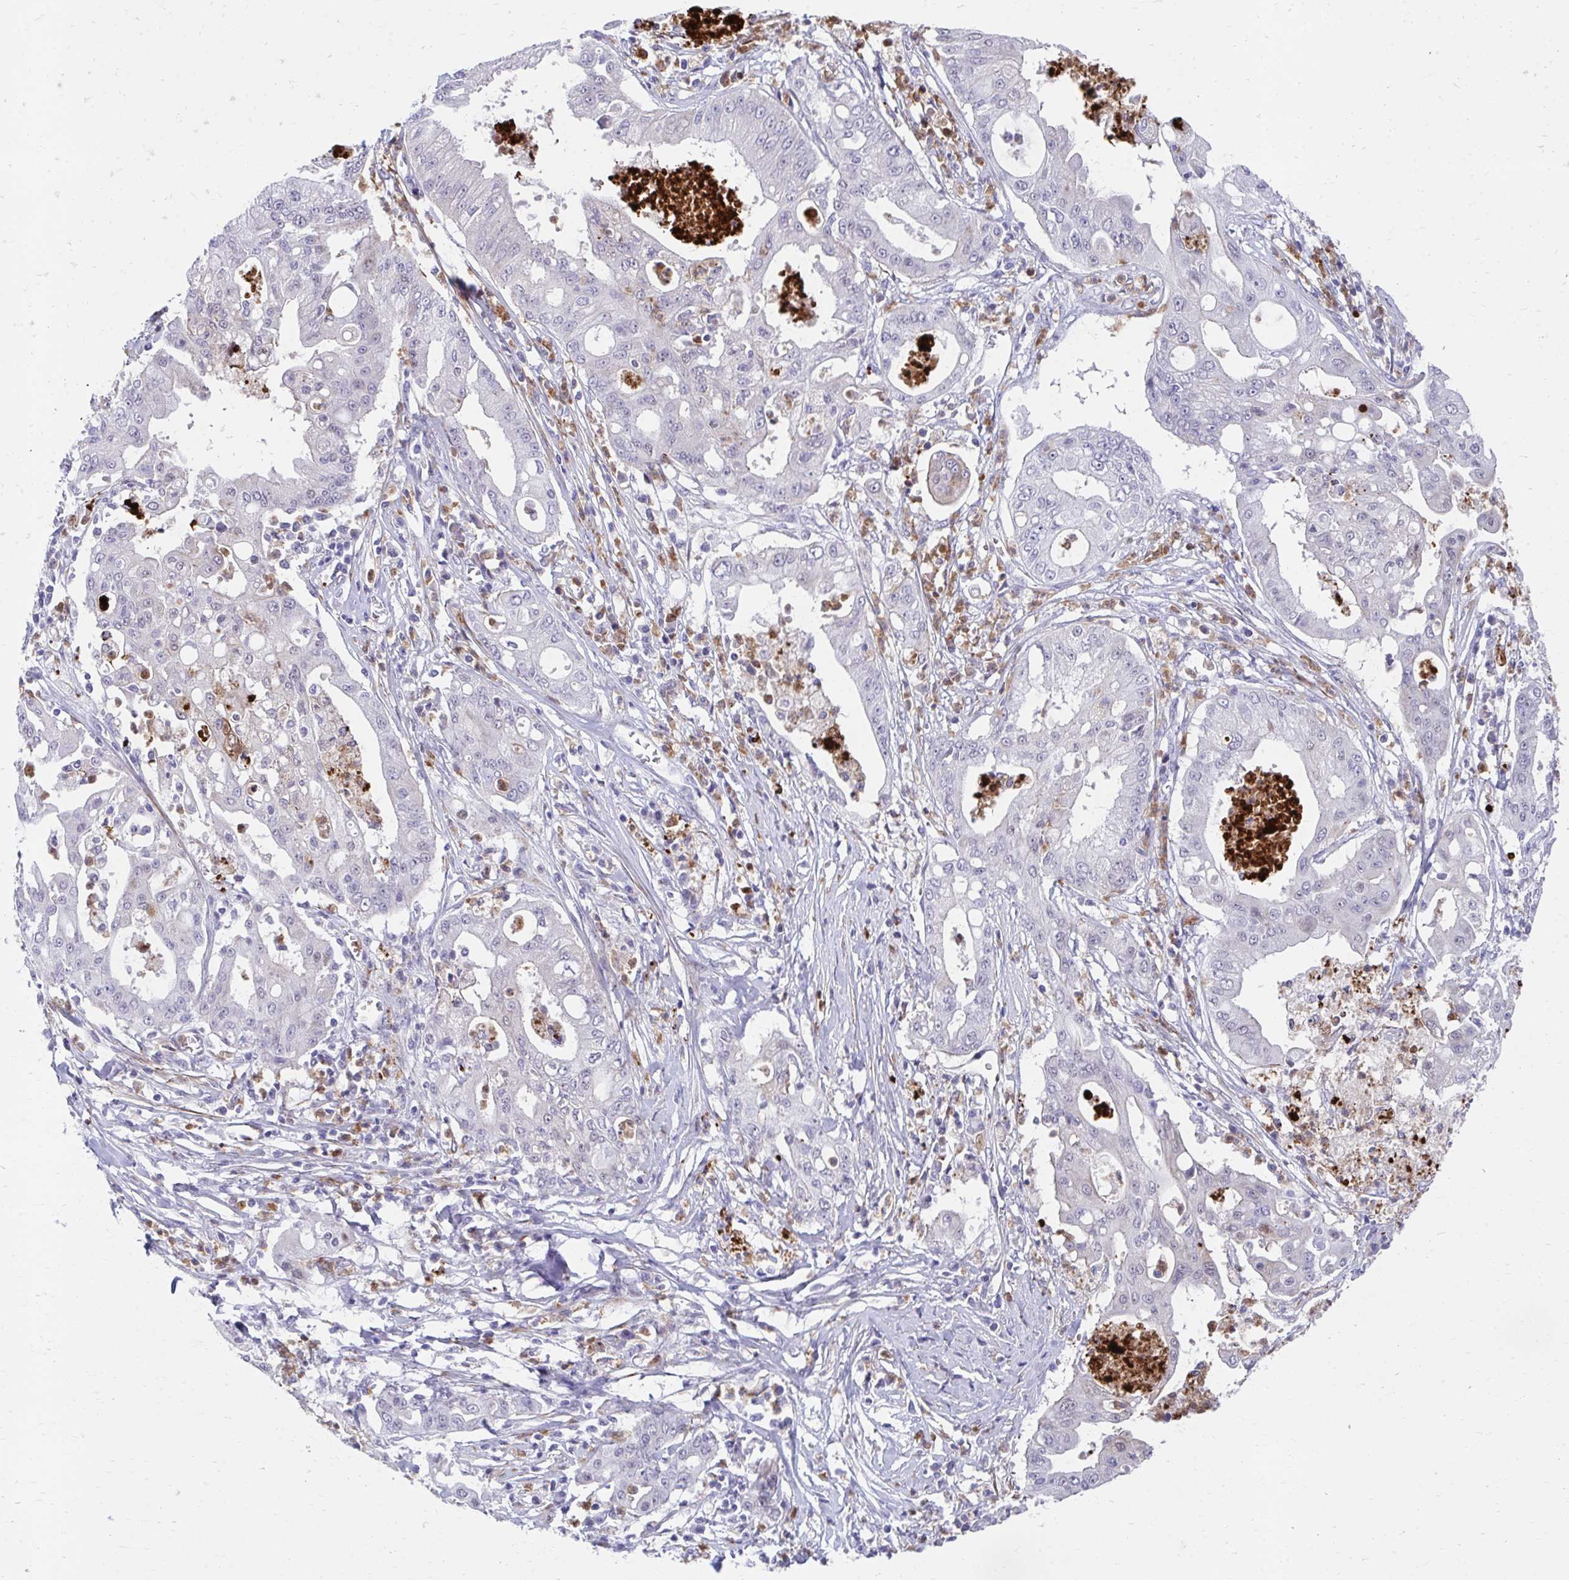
{"staining": {"intensity": "negative", "quantity": "none", "location": "none"}, "tissue": "ovarian cancer", "cell_type": "Tumor cells", "image_type": "cancer", "snomed": [{"axis": "morphology", "description": "Cystadenocarcinoma, mucinous, NOS"}, {"axis": "topography", "description": "Ovary"}], "caption": "Protein analysis of ovarian cancer reveals no significant staining in tumor cells.", "gene": "CSTB", "patient": {"sex": "female", "age": 70}}